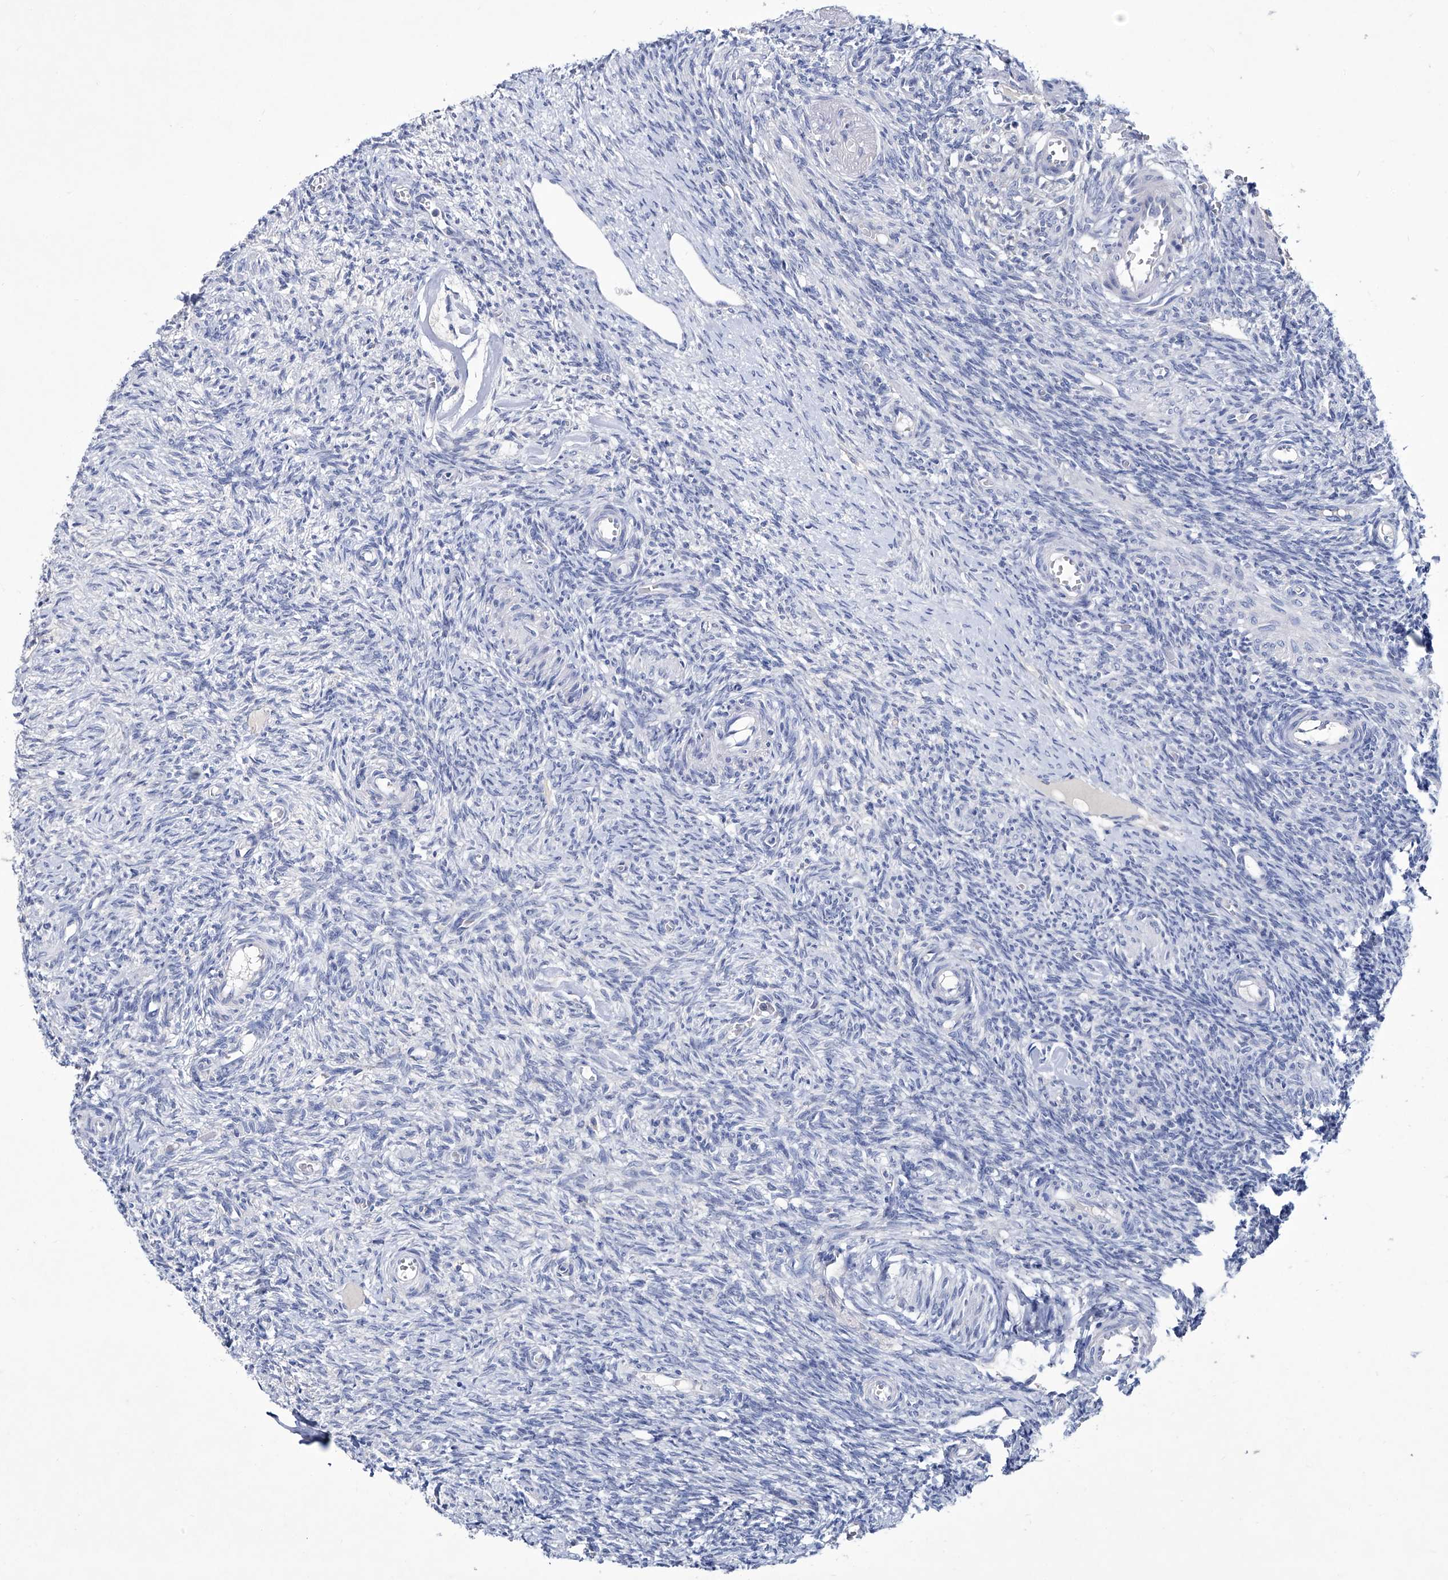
{"staining": {"intensity": "negative", "quantity": "none", "location": "none"}, "tissue": "ovary", "cell_type": "Follicle cells", "image_type": "normal", "snomed": [{"axis": "morphology", "description": "Normal tissue, NOS"}, {"axis": "topography", "description": "Ovary"}], "caption": "Photomicrograph shows no protein positivity in follicle cells of normal ovary. (Stains: DAB immunohistochemistry with hematoxylin counter stain, Microscopy: brightfield microscopy at high magnification).", "gene": "KLHL17", "patient": {"sex": "female", "age": 27}}